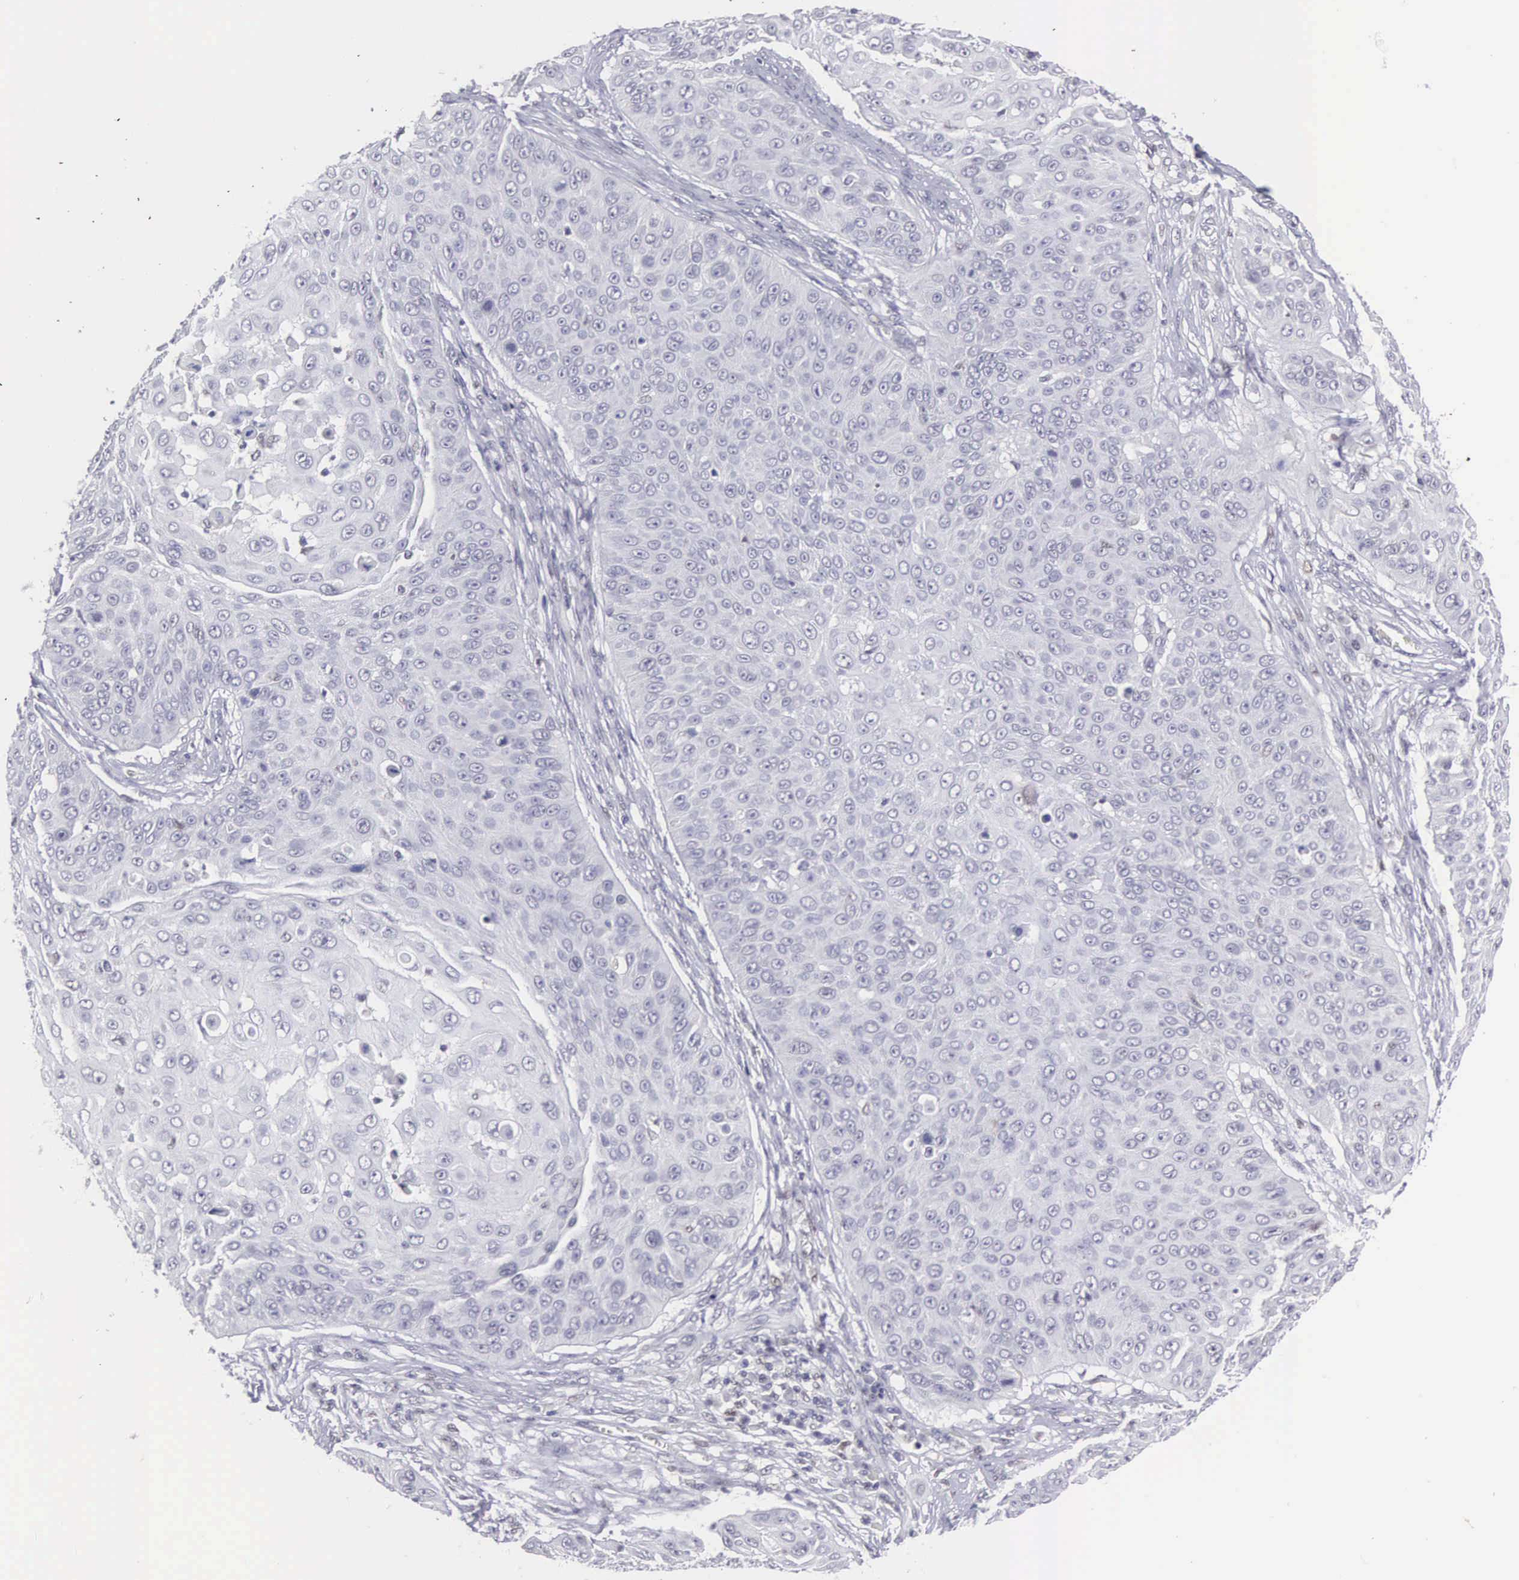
{"staining": {"intensity": "negative", "quantity": "none", "location": "none"}, "tissue": "skin cancer", "cell_type": "Tumor cells", "image_type": "cancer", "snomed": [{"axis": "morphology", "description": "Squamous cell carcinoma, NOS"}, {"axis": "topography", "description": "Skin"}], "caption": "Tumor cells show no significant positivity in skin cancer (squamous cell carcinoma). (DAB immunohistochemistry (IHC), high magnification).", "gene": "ETV6", "patient": {"sex": "male", "age": 82}}